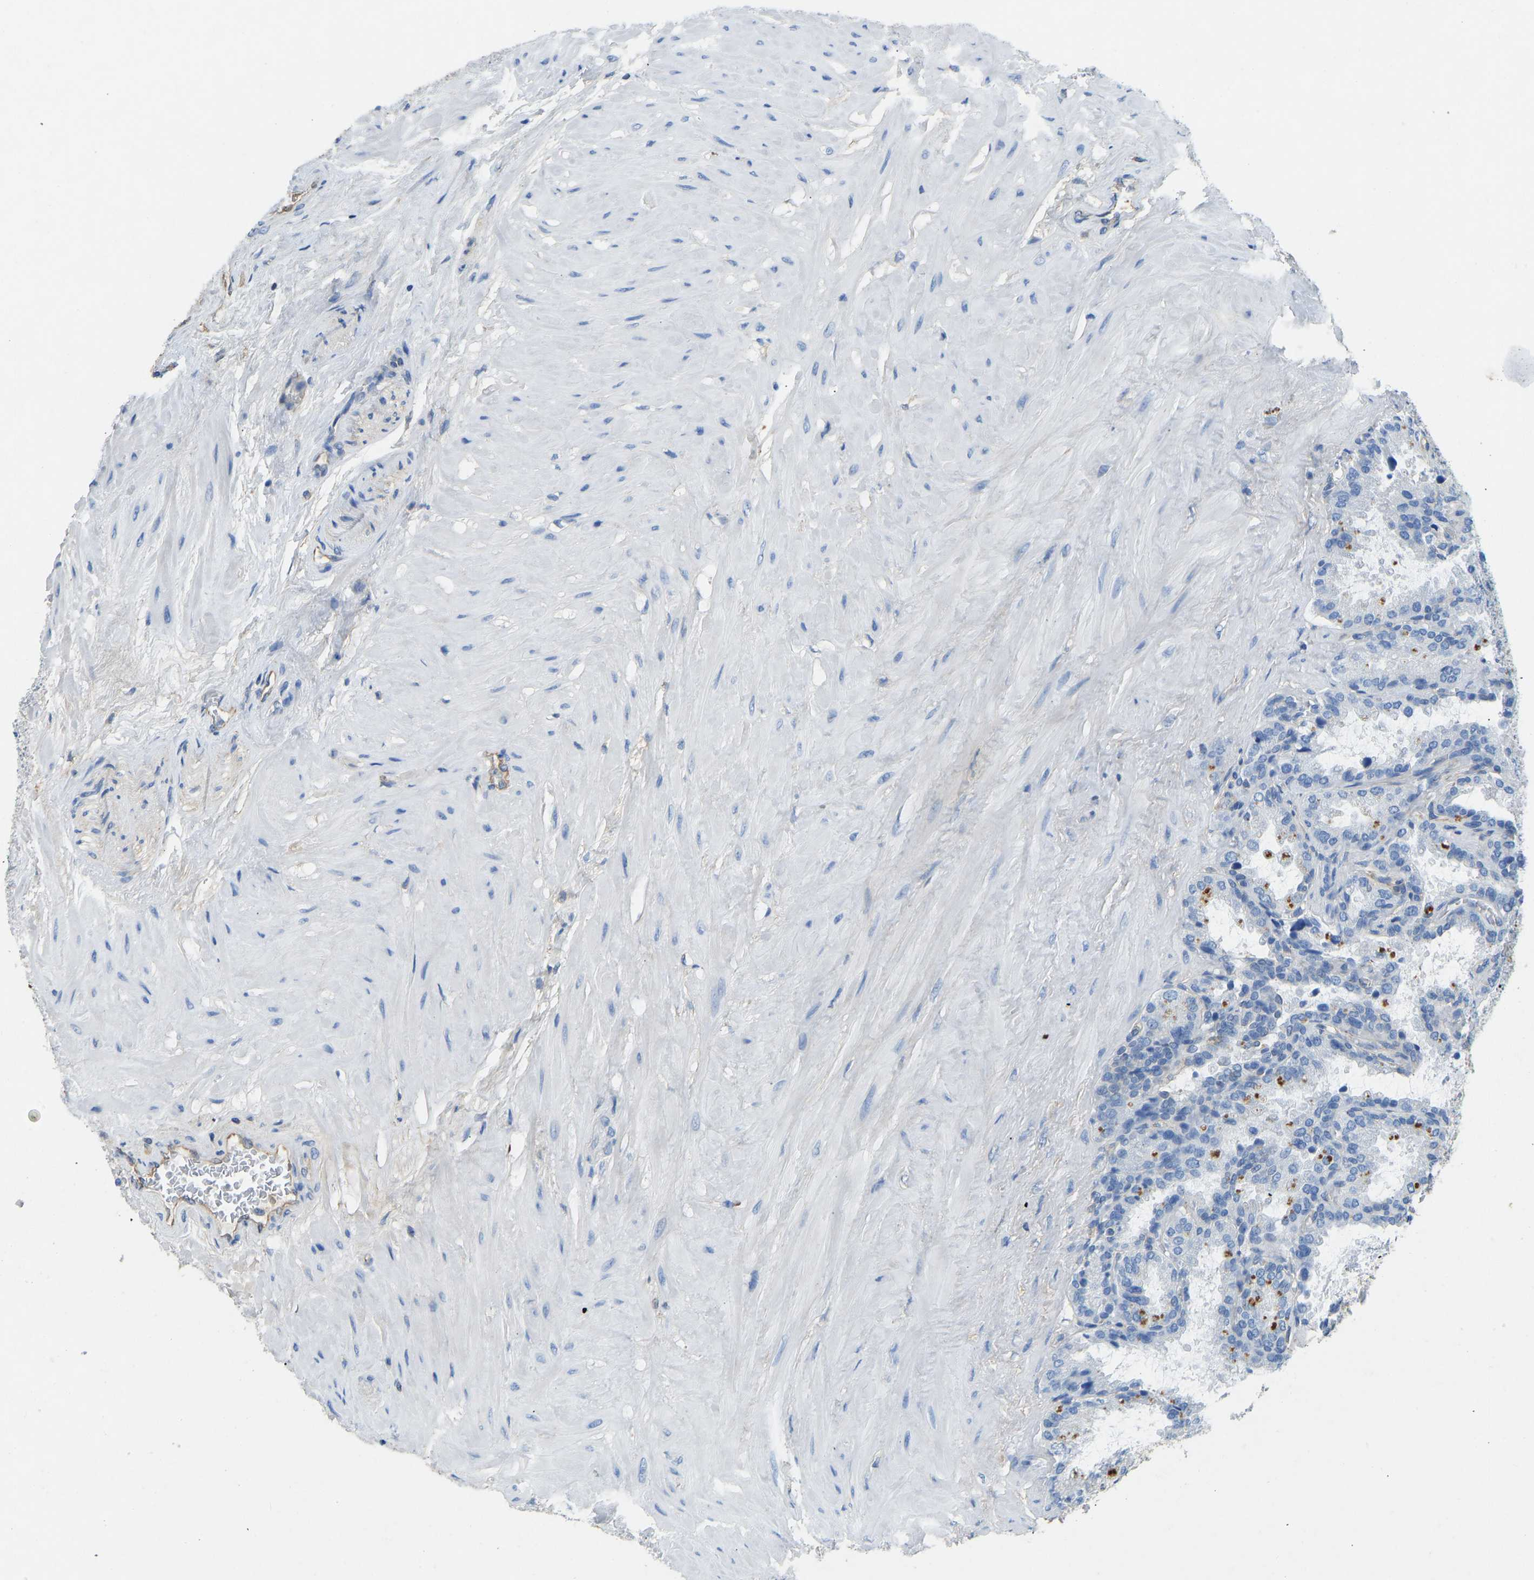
{"staining": {"intensity": "moderate", "quantity": "<25%", "location": "cytoplasmic/membranous"}, "tissue": "seminal vesicle", "cell_type": "Glandular cells", "image_type": "normal", "snomed": [{"axis": "morphology", "description": "Normal tissue, NOS"}, {"axis": "topography", "description": "Seminal veicle"}], "caption": "The photomicrograph demonstrates immunohistochemical staining of normal seminal vesicle. There is moderate cytoplasmic/membranous staining is seen in approximately <25% of glandular cells. (Stains: DAB in brown, nuclei in blue, Microscopy: brightfield microscopy at high magnification).", "gene": "TECTA", "patient": {"sex": "male", "age": 46}}